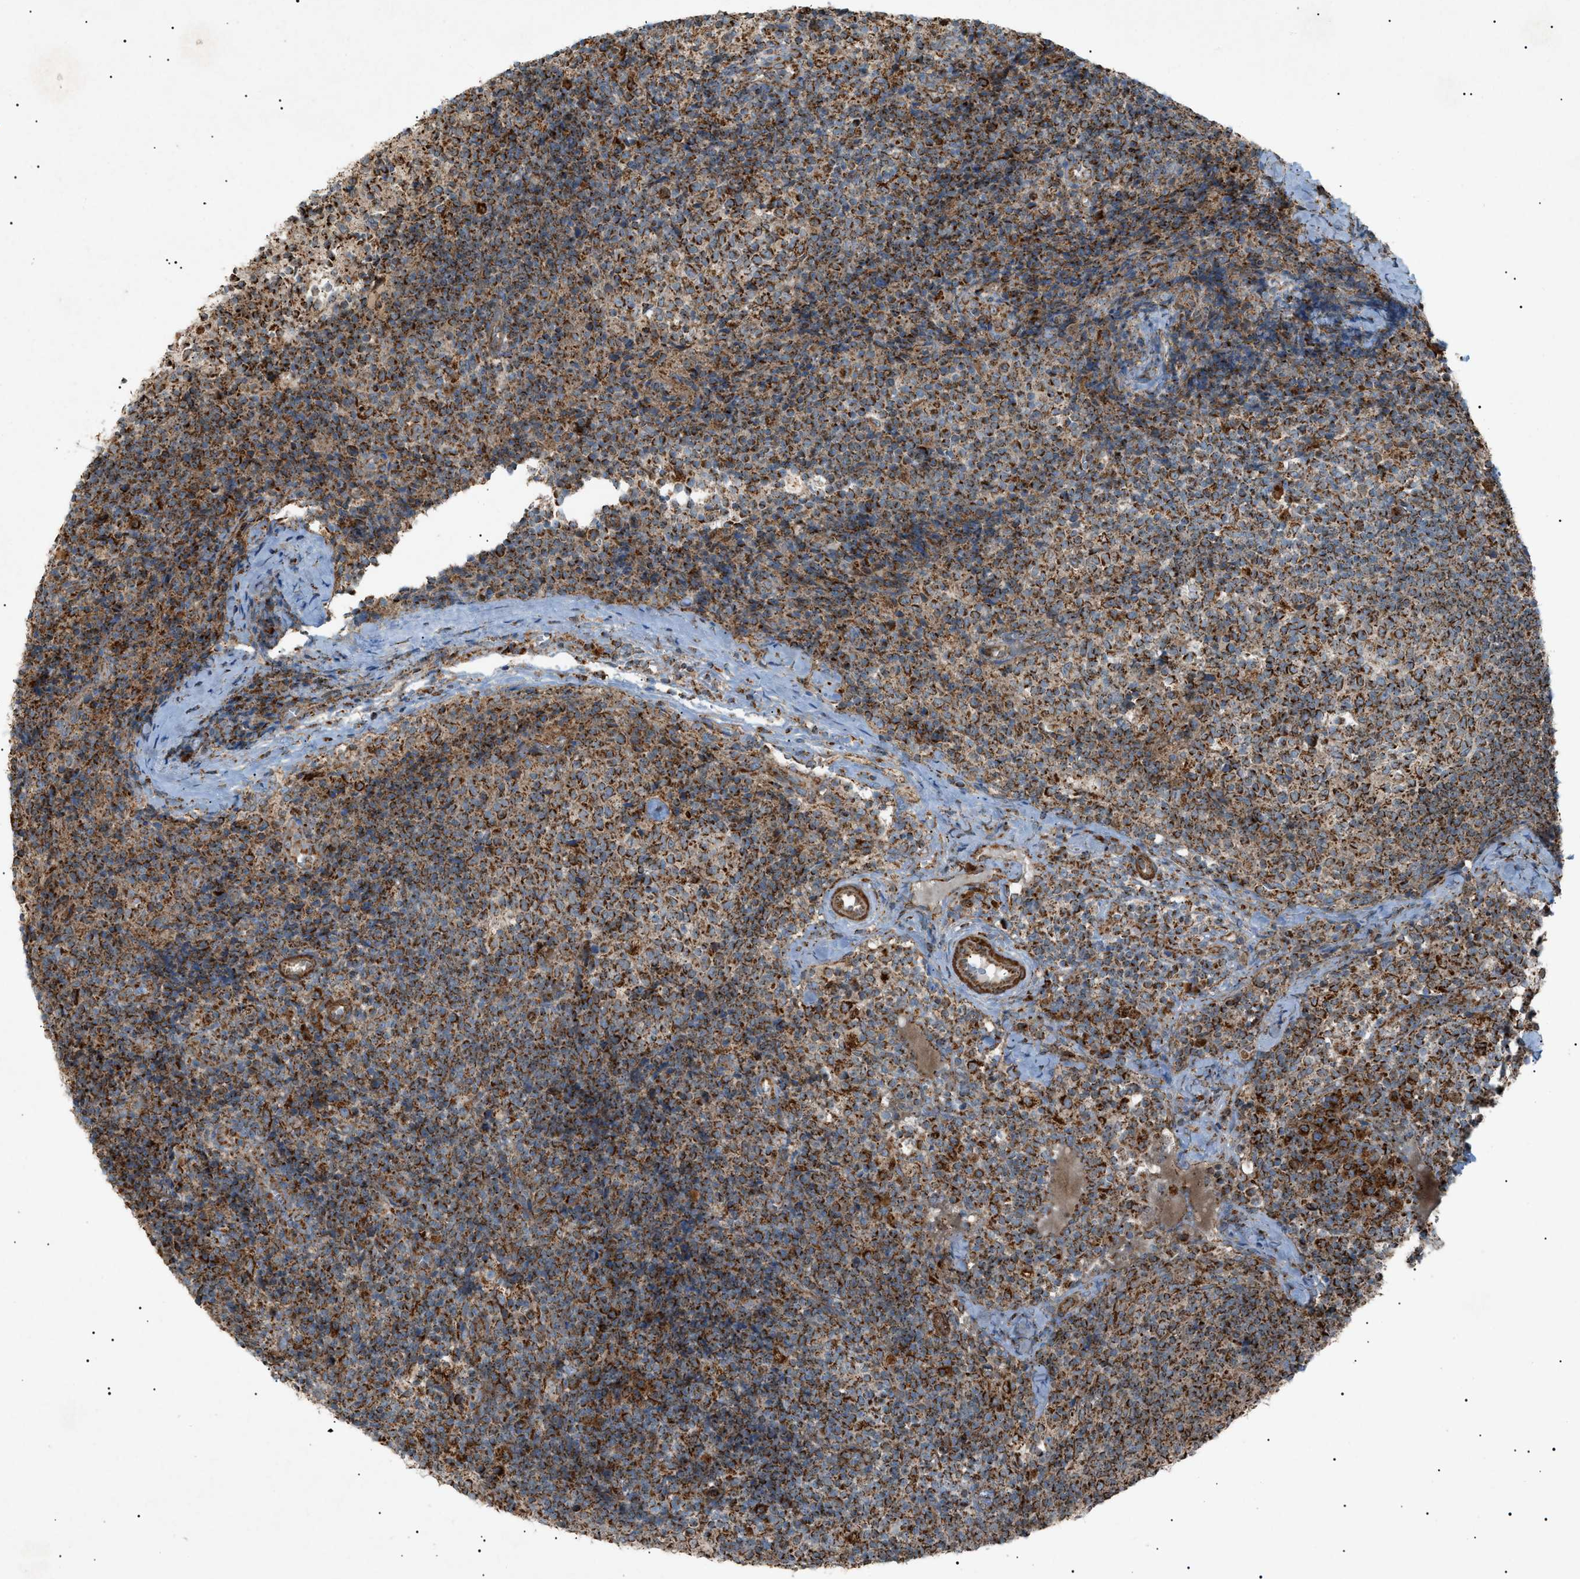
{"staining": {"intensity": "strong", "quantity": ">75%", "location": "cytoplasmic/membranous"}, "tissue": "lymph node", "cell_type": "Germinal center cells", "image_type": "normal", "snomed": [{"axis": "morphology", "description": "Normal tissue, NOS"}, {"axis": "morphology", "description": "Inflammation, NOS"}, {"axis": "topography", "description": "Lymph node"}], "caption": "Approximately >75% of germinal center cells in benign human lymph node demonstrate strong cytoplasmic/membranous protein staining as visualized by brown immunohistochemical staining.", "gene": "C1GALT1C1", "patient": {"sex": "male", "age": 55}}